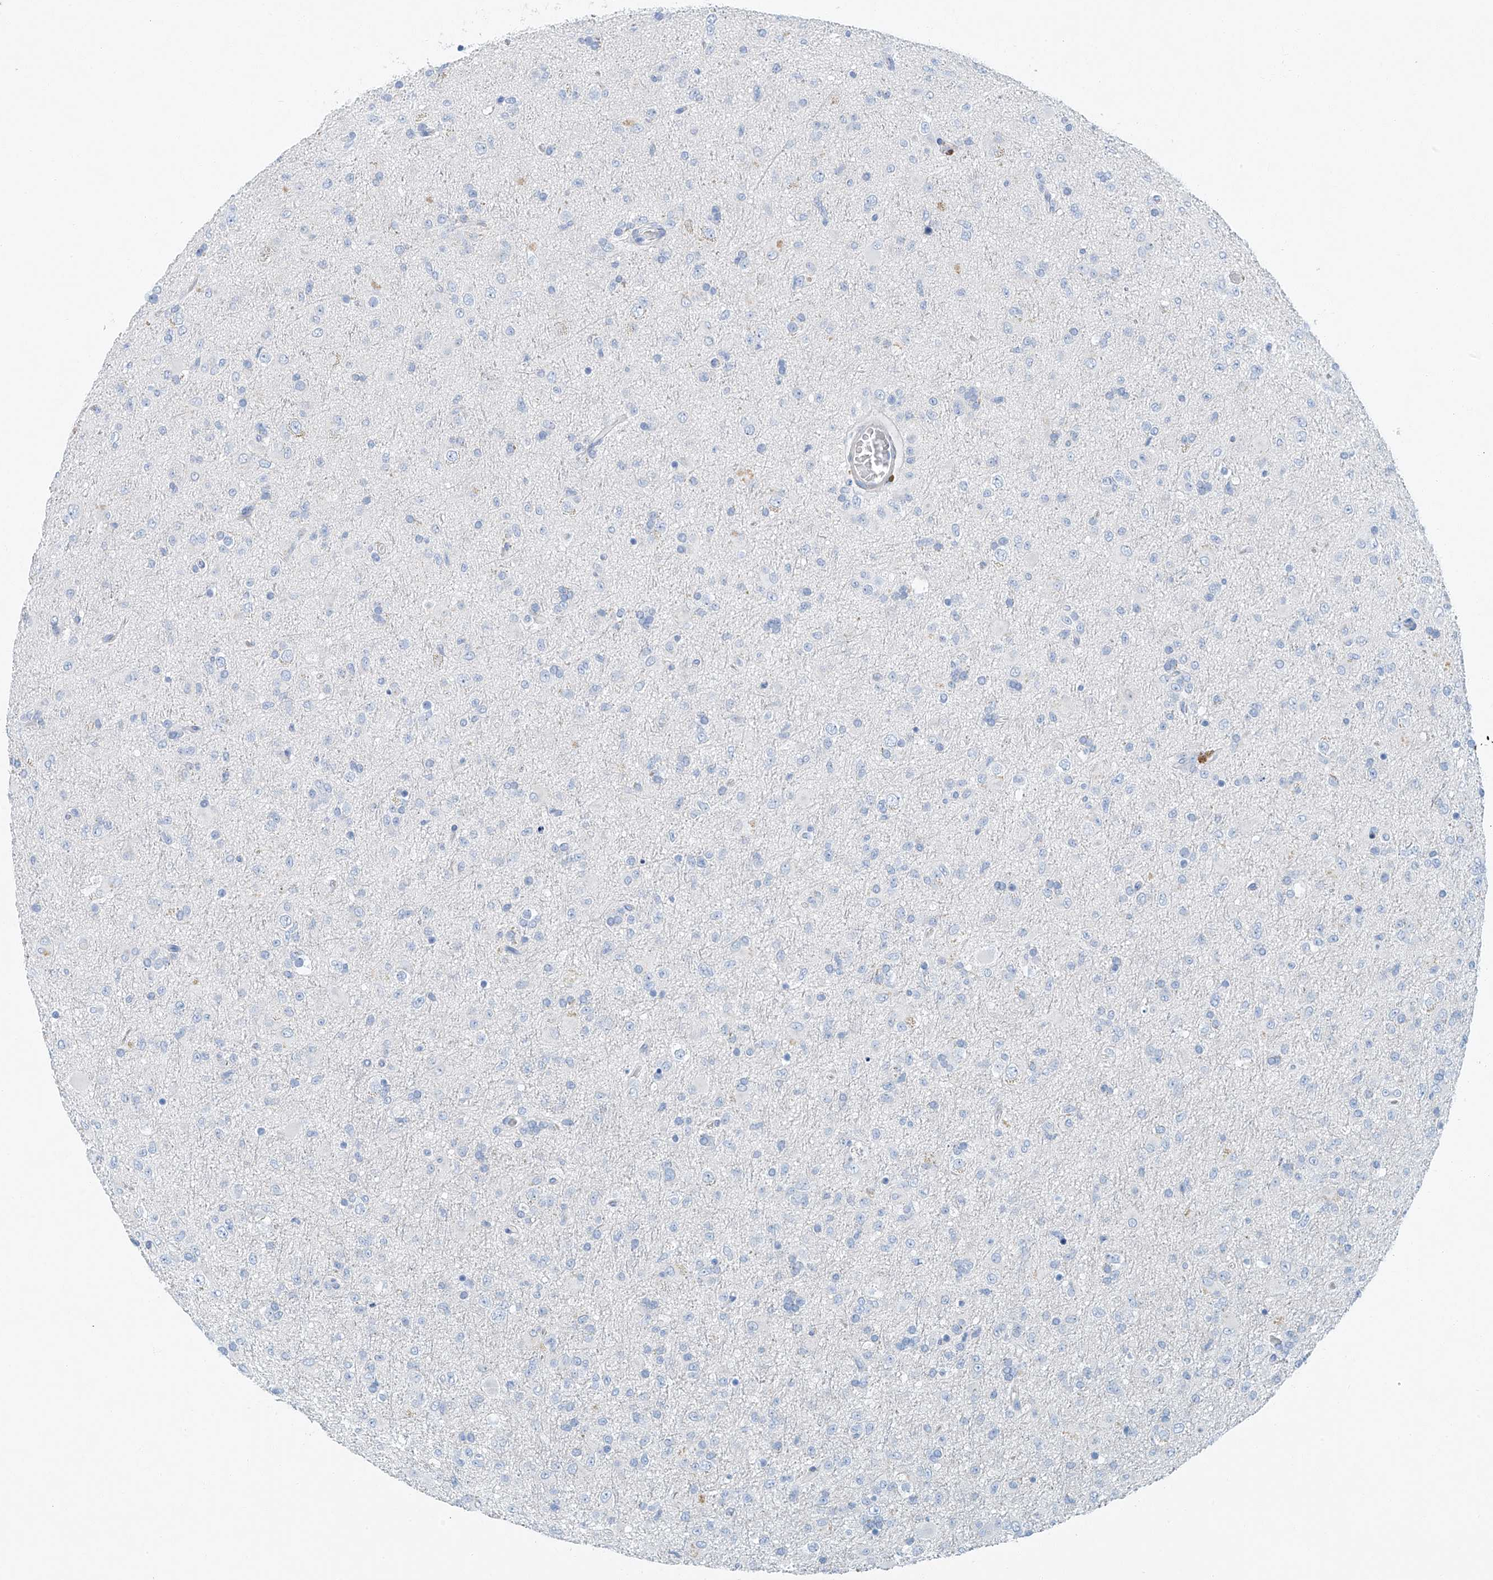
{"staining": {"intensity": "negative", "quantity": "none", "location": "none"}, "tissue": "glioma", "cell_type": "Tumor cells", "image_type": "cancer", "snomed": [{"axis": "morphology", "description": "Glioma, malignant, Low grade"}, {"axis": "topography", "description": "Brain"}], "caption": "Immunohistochemistry (IHC) histopathology image of low-grade glioma (malignant) stained for a protein (brown), which displays no positivity in tumor cells.", "gene": "C1orf87", "patient": {"sex": "male", "age": 65}}